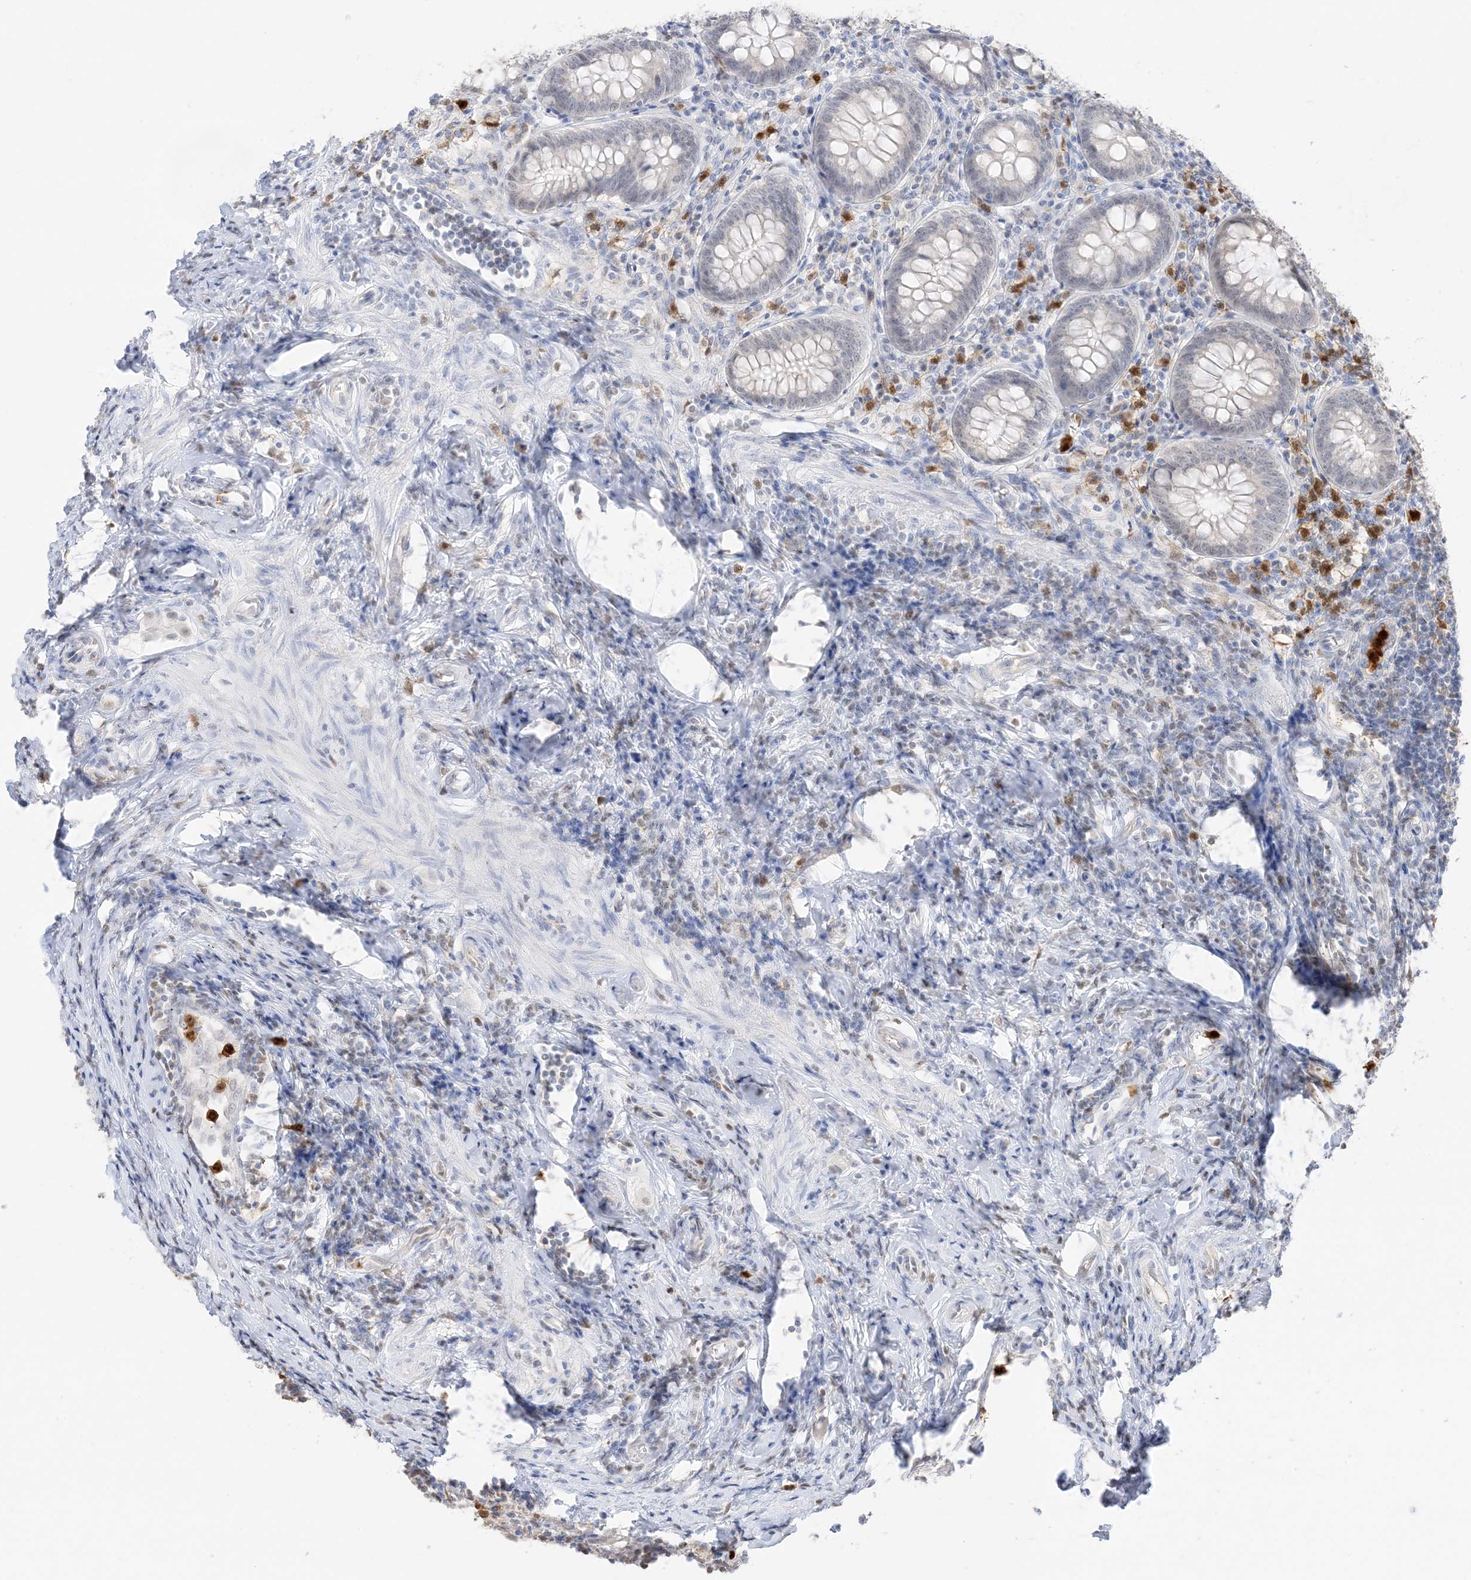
{"staining": {"intensity": "negative", "quantity": "none", "location": "none"}, "tissue": "appendix", "cell_type": "Glandular cells", "image_type": "normal", "snomed": [{"axis": "morphology", "description": "Normal tissue, NOS"}, {"axis": "topography", "description": "Appendix"}], "caption": "Immunohistochemistry of unremarkable human appendix displays no staining in glandular cells.", "gene": "GCA", "patient": {"sex": "female", "age": 54}}